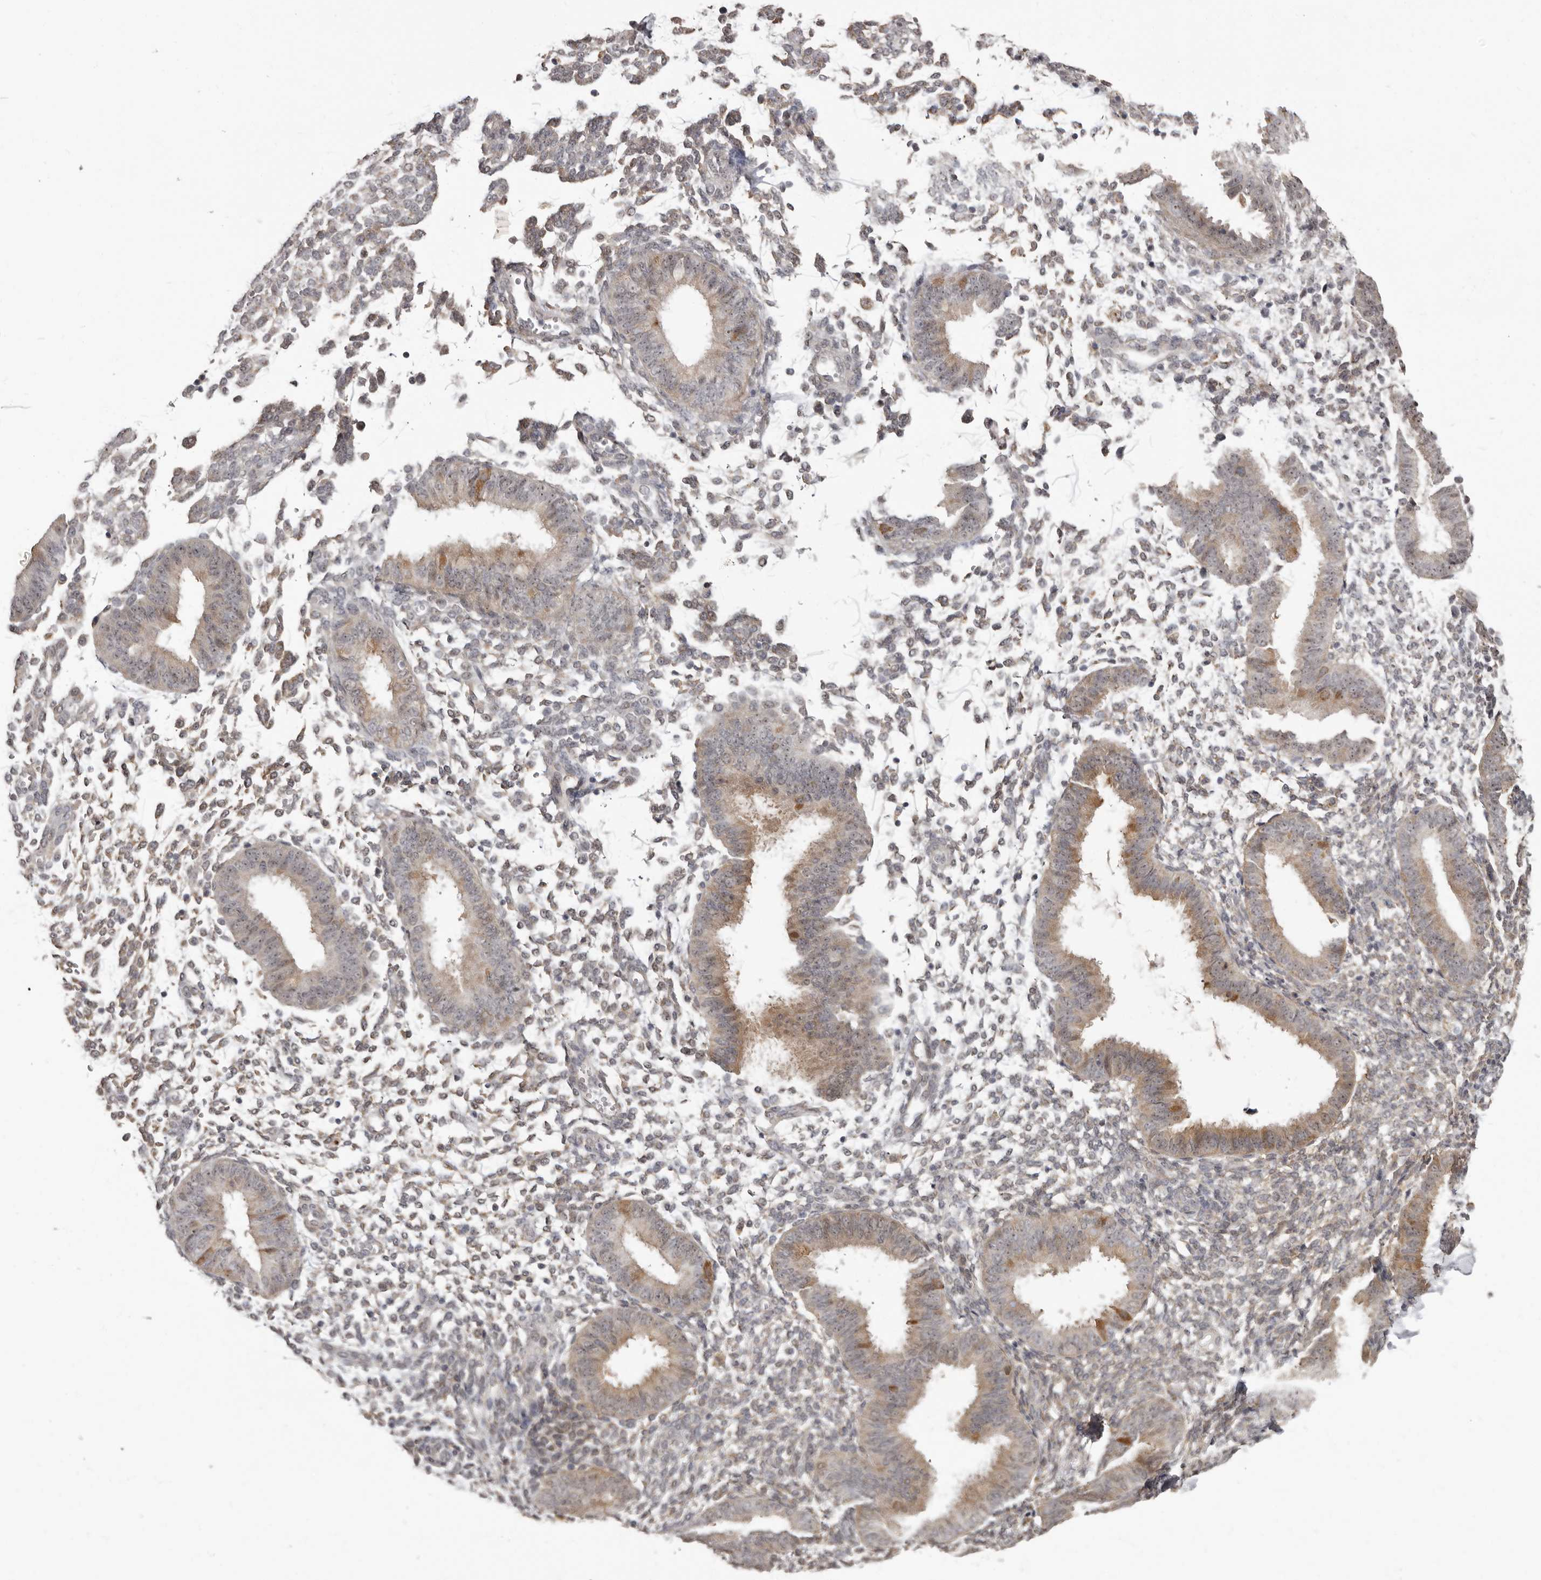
{"staining": {"intensity": "weak", "quantity": ">75%", "location": "cytoplasmic/membranous,nuclear"}, "tissue": "endometrium", "cell_type": "Cells in endometrial stroma", "image_type": "normal", "snomed": [{"axis": "morphology", "description": "Normal tissue, NOS"}, {"axis": "topography", "description": "Uterus"}, {"axis": "topography", "description": "Endometrium"}], "caption": "Weak cytoplasmic/membranous,nuclear staining is appreciated in about >75% of cells in endometrial stroma in normal endometrium. (brown staining indicates protein expression, while blue staining denotes nuclei).", "gene": "BAD", "patient": {"sex": "female", "age": 48}}